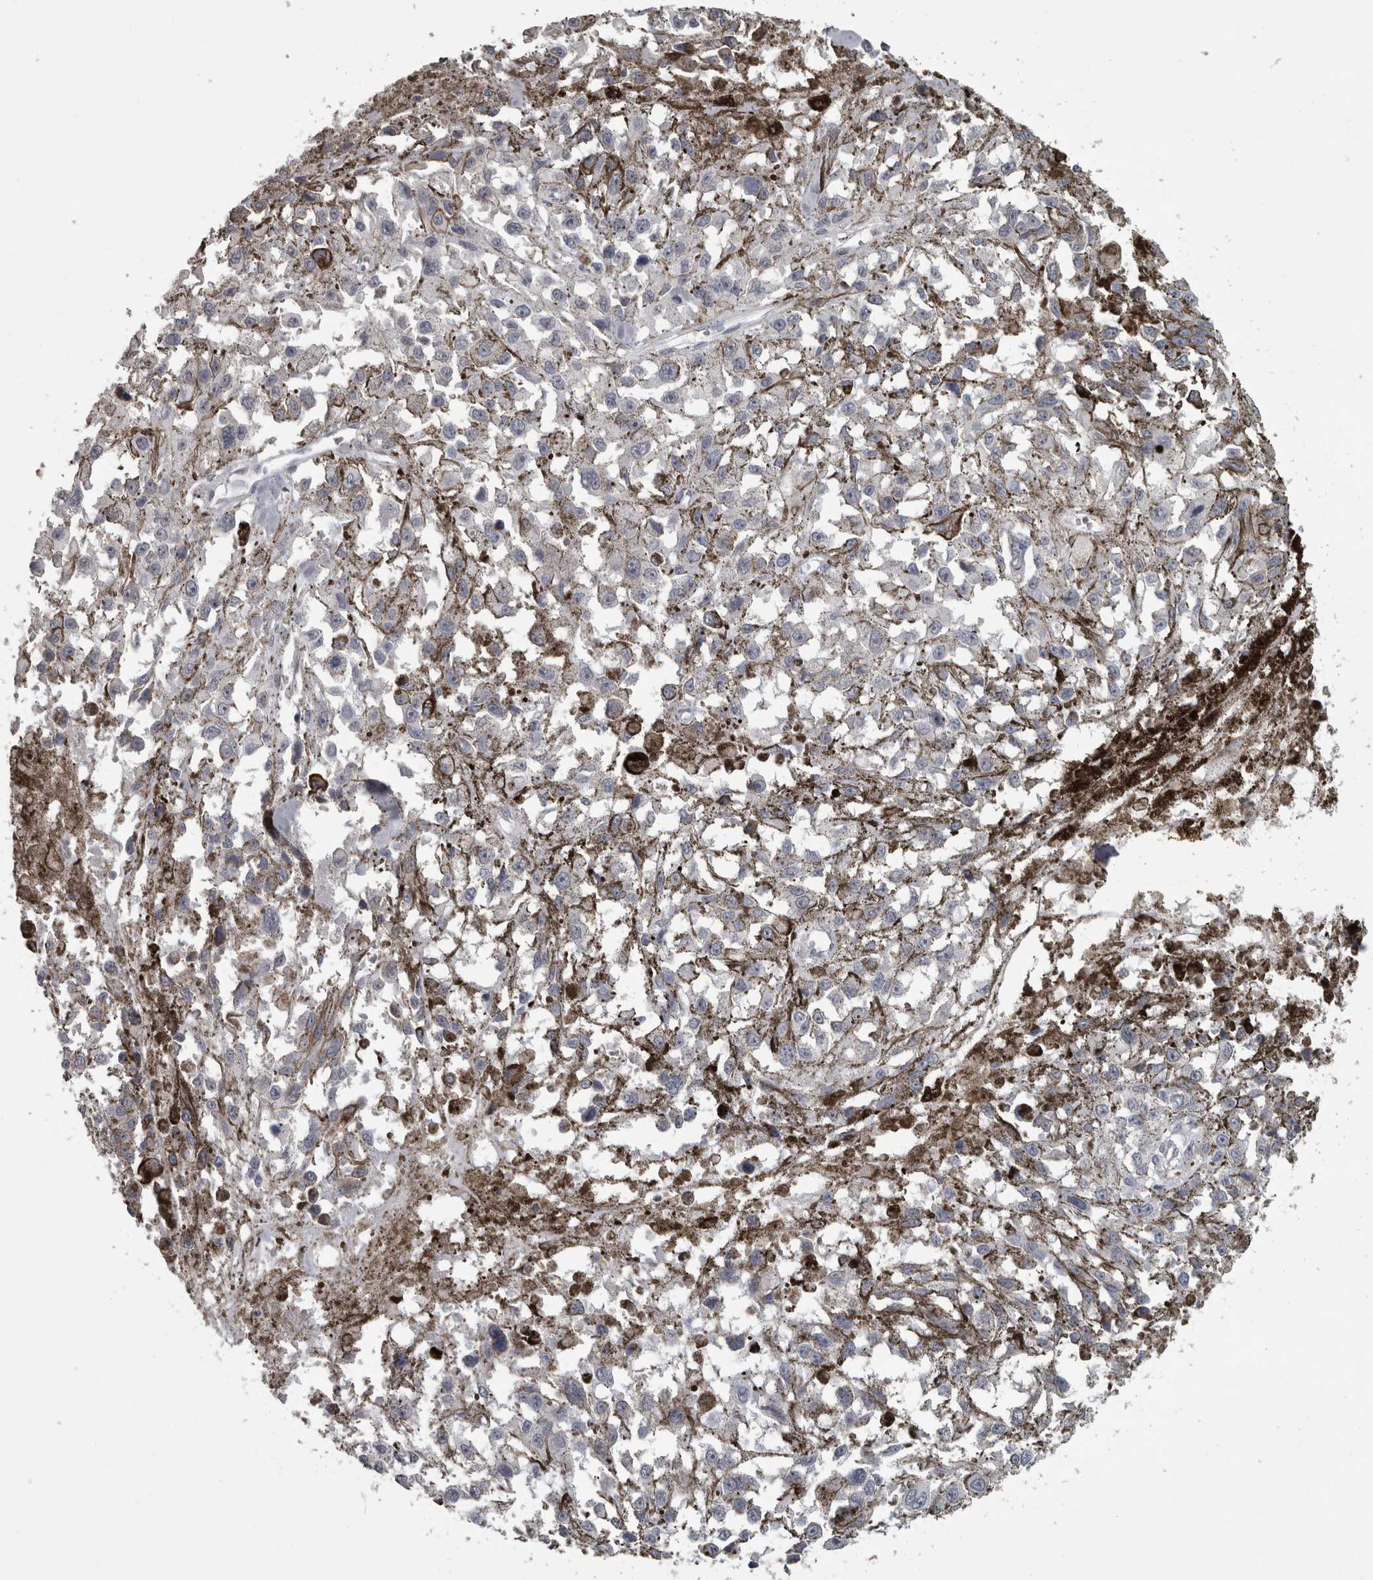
{"staining": {"intensity": "negative", "quantity": "none", "location": "none"}, "tissue": "melanoma", "cell_type": "Tumor cells", "image_type": "cancer", "snomed": [{"axis": "morphology", "description": "Malignant melanoma, Metastatic site"}, {"axis": "topography", "description": "Lymph node"}], "caption": "A high-resolution micrograph shows immunohistochemistry (IHC) staining of malignant melanoma (metastatic site), which exhibits no significant positivity in tumor cells.", "gene": "NAAA", "patient": {"sex": "male", "age": 59}}